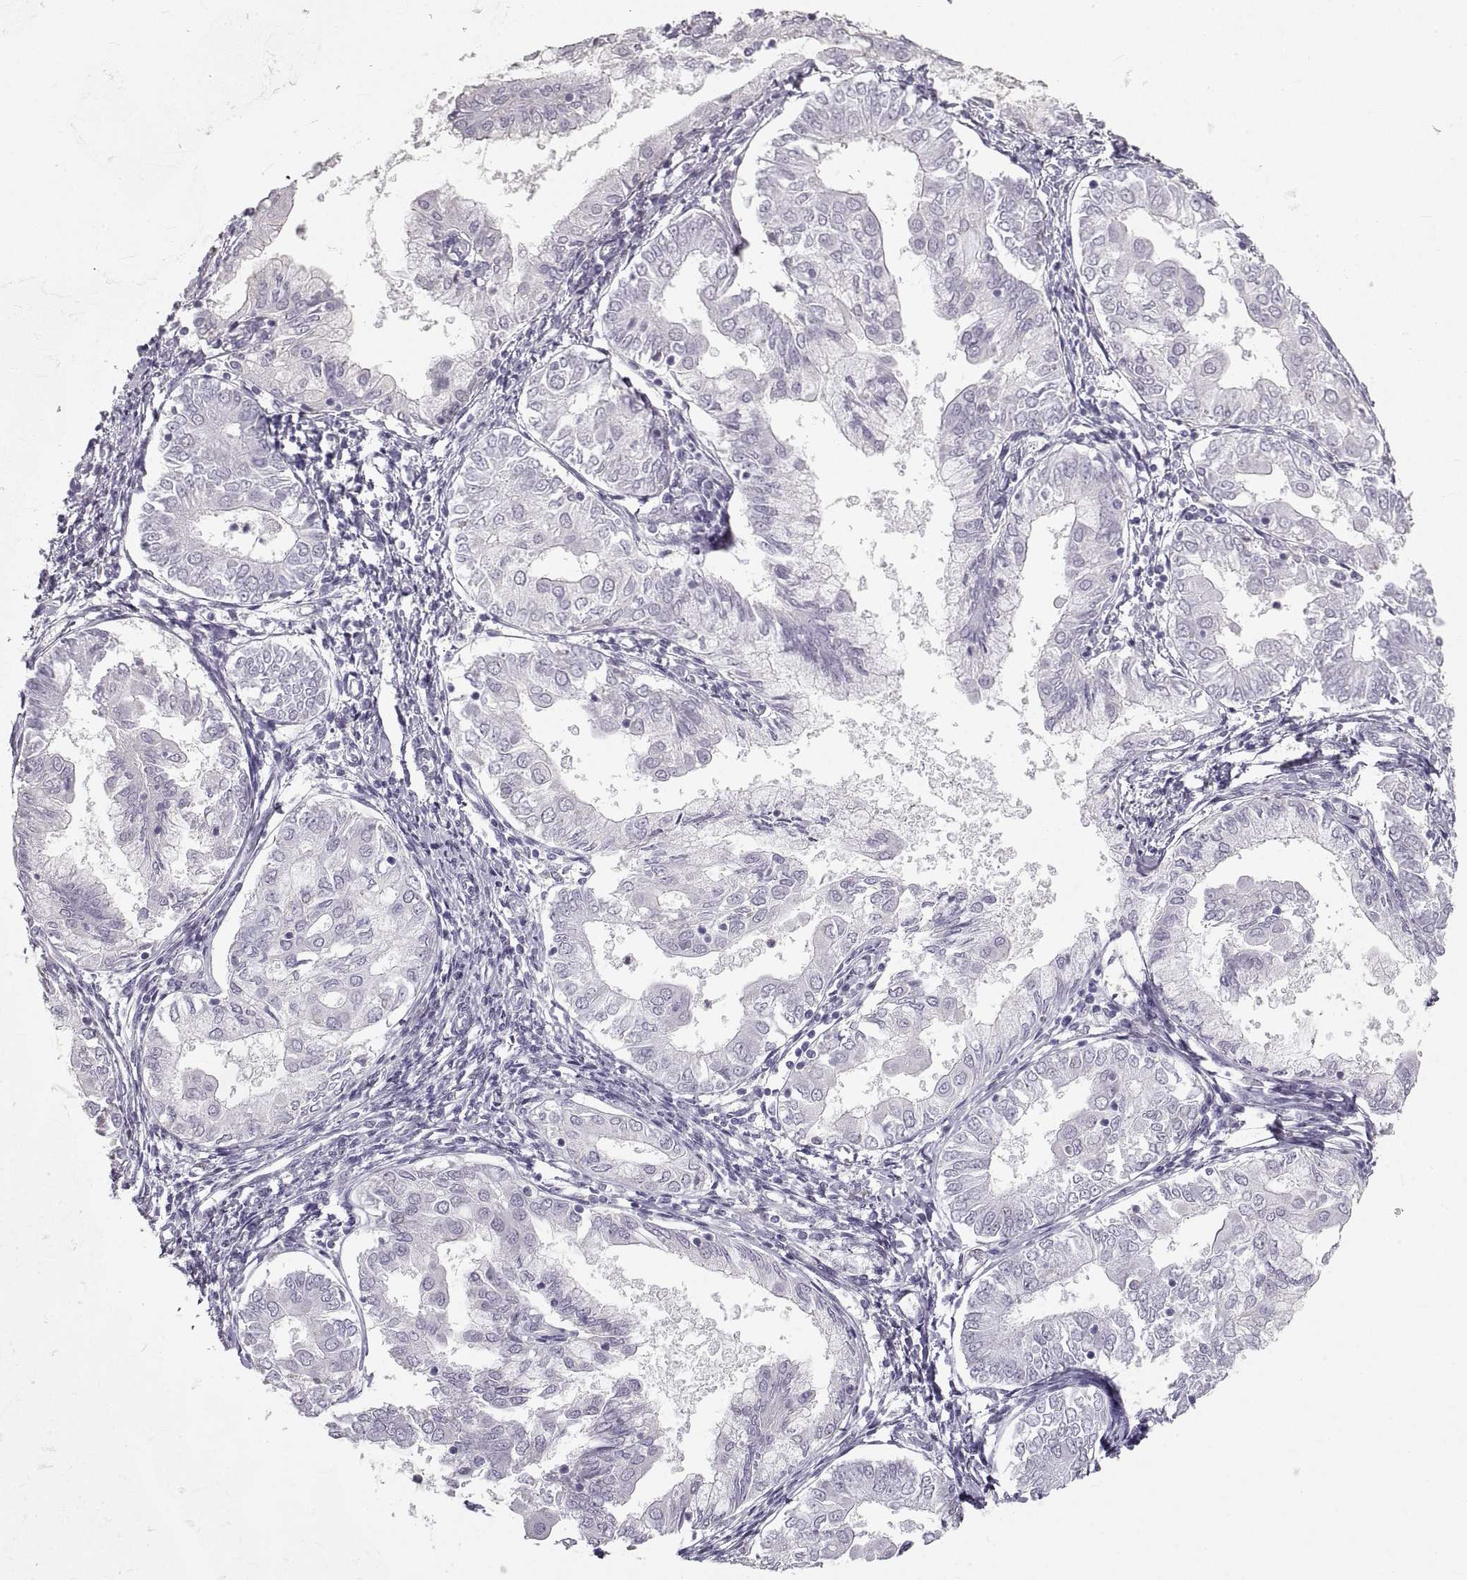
{"staining": {"intensity": "negative", "quantity": "none", "location": "none"}, "tissue": "endometrial cancer", "cell_type": "Tumor cells", "image_type": "cancer", "snomed": [{"axis": "morphology", "description": "Adenocarcinoma, NOS"}, {"axis": "topography", "description": "Endometrium"}], "caption": "Protein analysis of endometrial cancer (adenocarcinoma) demonstrates no significant positivity in tumor cells. (Brightfield microscopy of DAB (3,3'-diaminobenzidine) immunohistochemistry (IHC) at high magnification).", "gene": "NANOS3", "patient": {"sex": "female", "age": 68}}